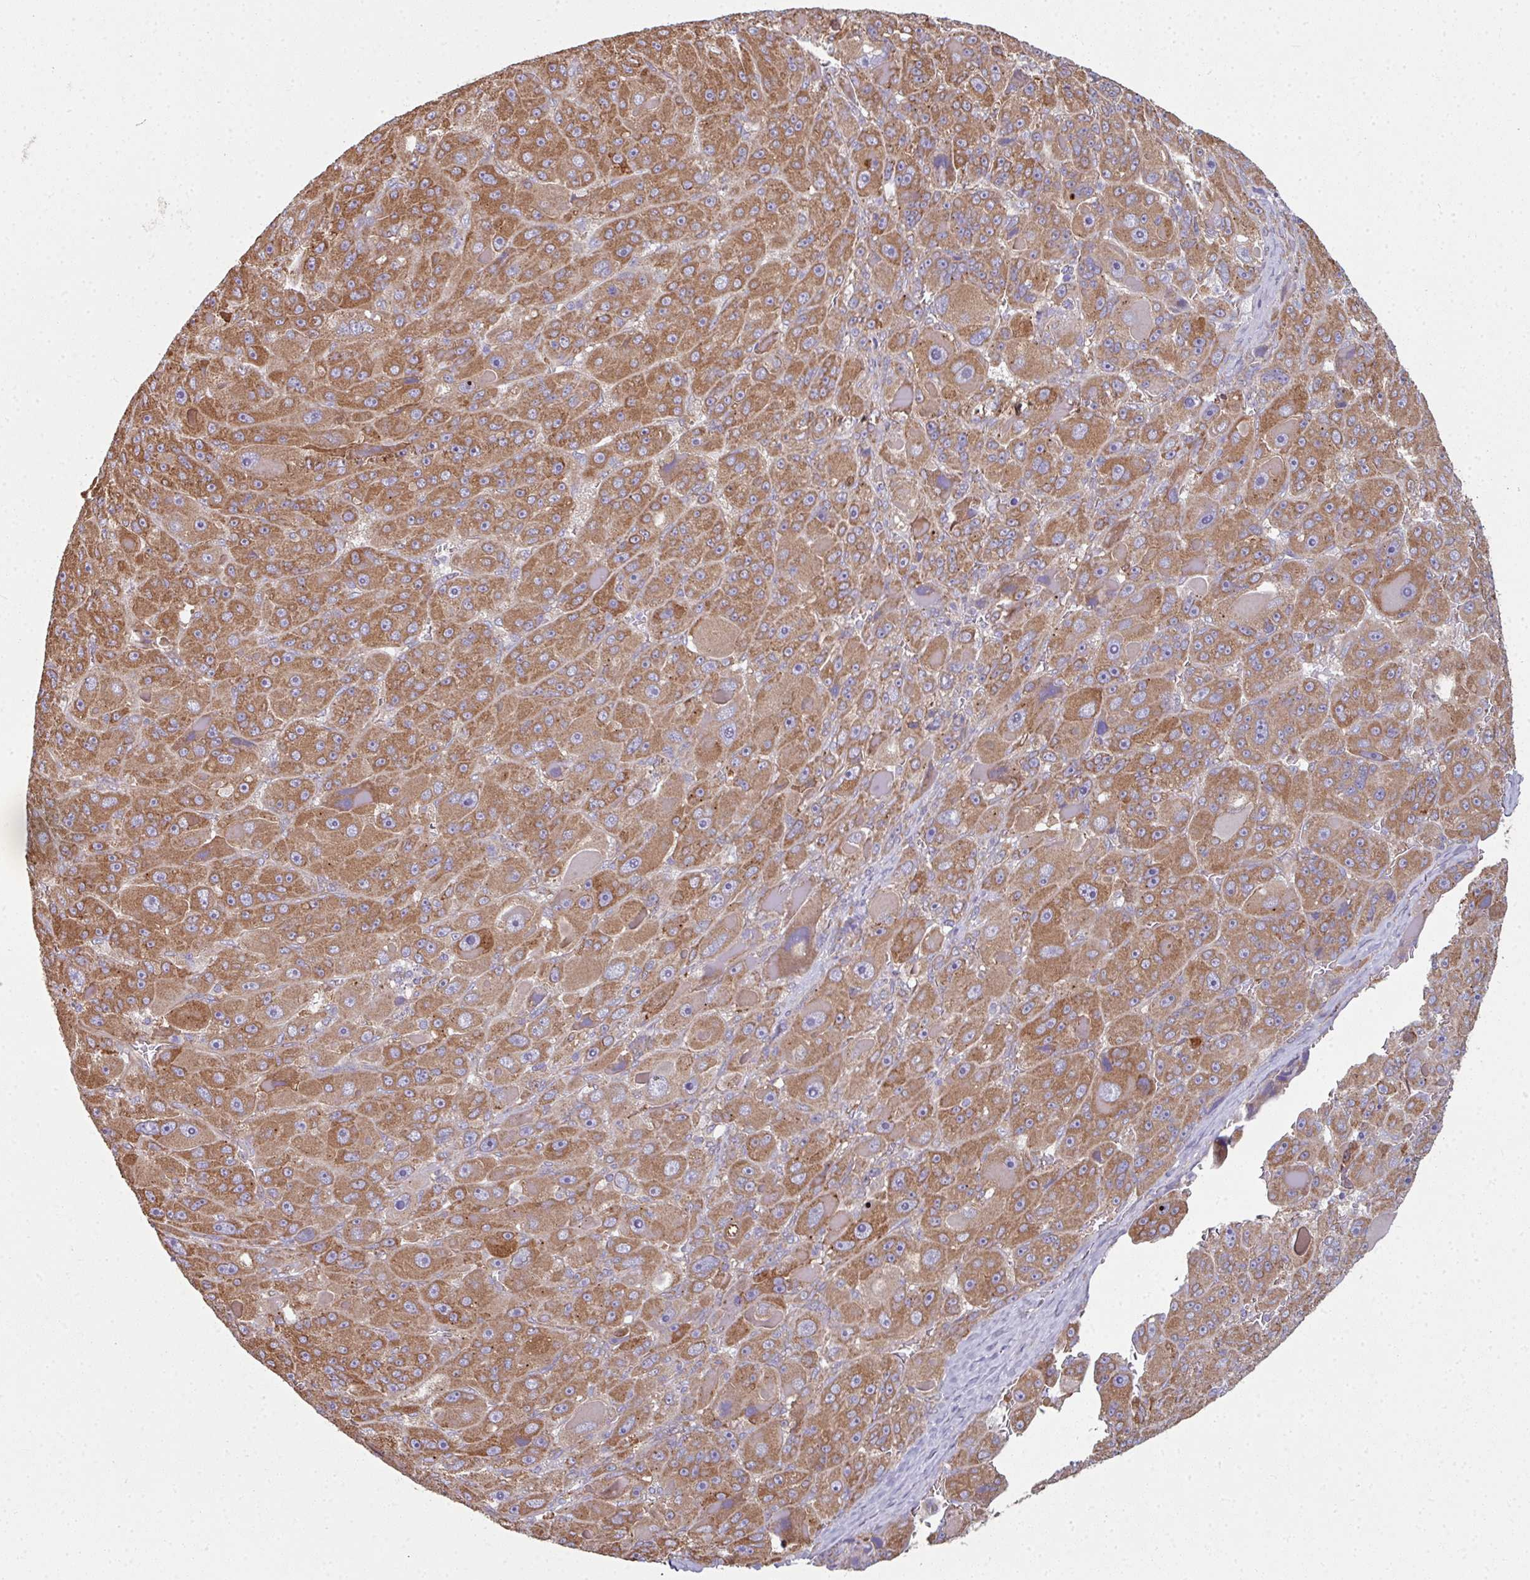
{"staining": {"intensity": "moderate", "quantity": ">75%", "location": "cytoplasmic/membranous"}, "tissue": "liver cancer", "cell_type": "Tumor cells", "image_type": "cancer", "snomed": [{"axis": "morphology", "description": "Carcinoma, Hepatocellular, NOS"}, {"axis": "topography", "description": "Liver"}], "caption": "Immunohistochemical staining of liver hepatocellular carcinoma displays moderate cytoplasmic/membranous protein staining in approximately >75% of tumor cells.", "gene": "FAT4", "patient": {"sex": "male", "age": 76}}